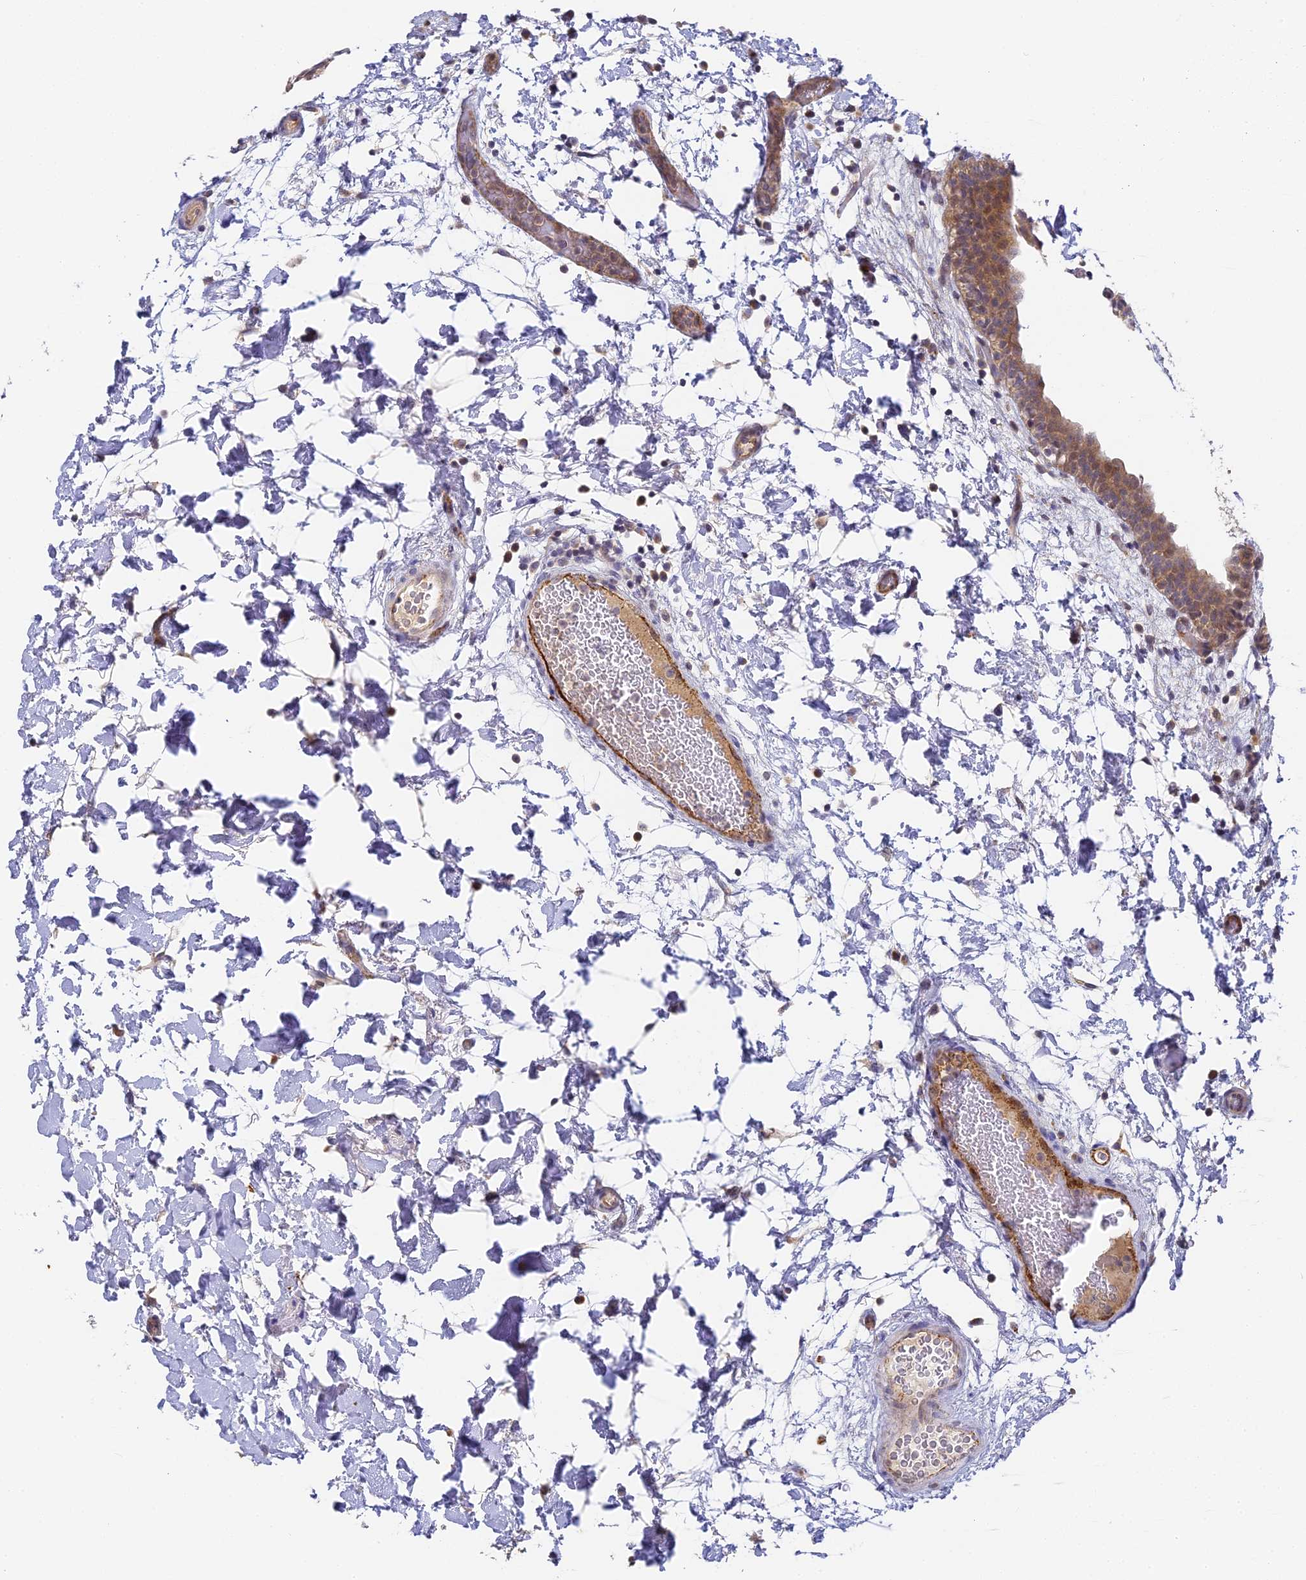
{"staining": {"intensity": "moderate", "quantity": ">75%", "location": "cytoplasmic/membranous,nuclear"}, "tissue": "urinary bladder", "cell_type": "Urothelial cells", "image_type": "normal", "snomed": [{"axis": "morphology", "description": "Normal tissue, NOS"}, {"axis": "topography", "description": "Urinary bladder"}], "caption": "Protein staining of normal urinary bladder exhibits moderate cytoplasmic/membranous,nuclear expression in approximately >75% of urothelial cells.", "gene": "DNAAF10", "patient": {"sex": "male", "age": 83}}